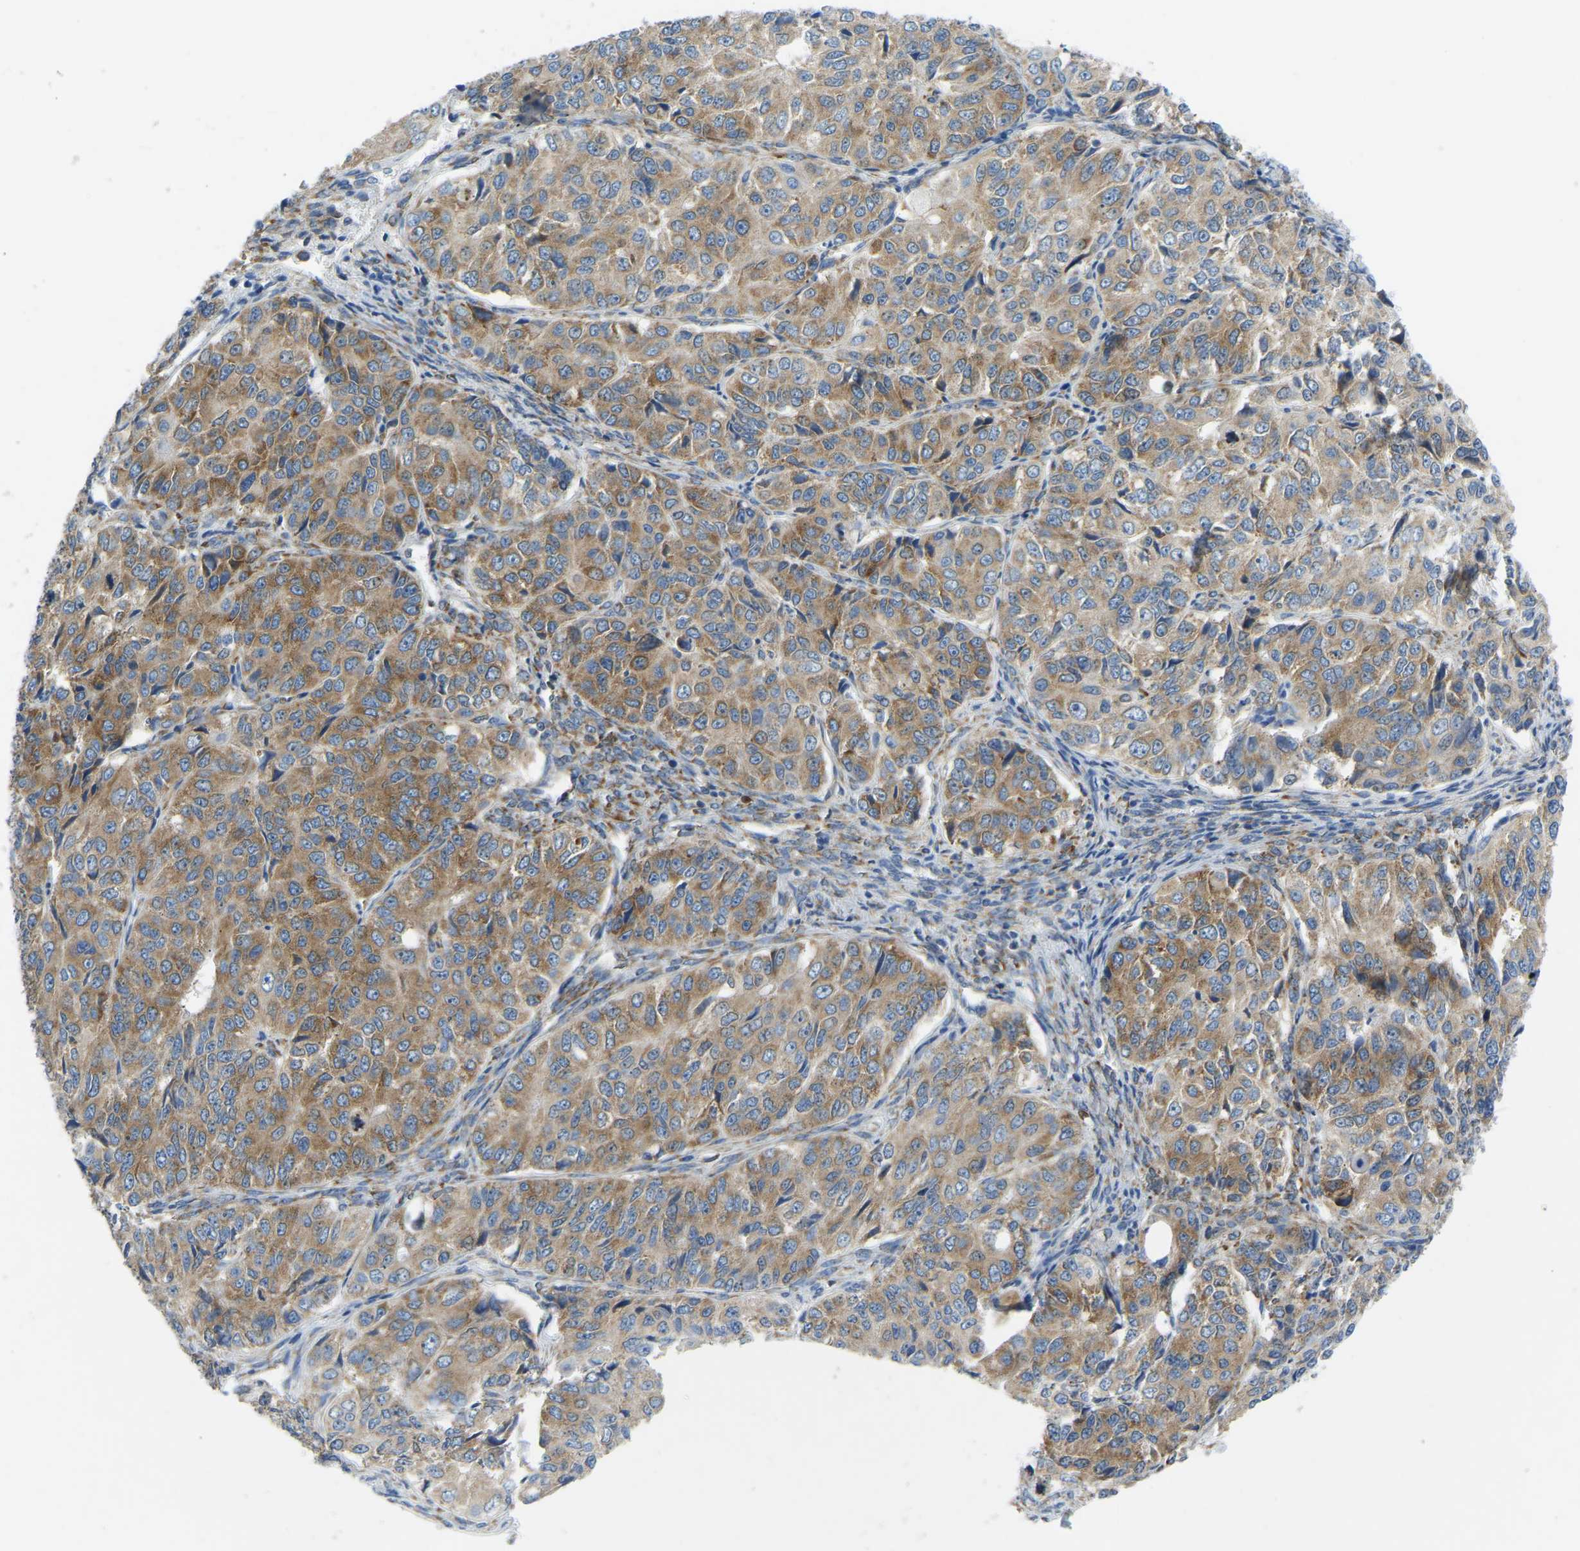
{"staining": {"intensity": "moderate", "quantity": ">75%", "location": "cytoplasmic/membranous"}, "tissue": "ovarian cancer", "cell_type": "Tumor cells", "image_type": "cancer", "snomed": [{"axis": "morphology", "description": "Carcinoma, endometroid"}, {"axis": "topography", "description": "Ovary"}], "caption": "Ovarian endometroid carcinoma stained with DAB (3,3'-diaminobenzidine) immunohistochemistry exhibits medium levels of moderate cytoplasmic/membranous expression in approximately >75% of tumor cells. The protein of interest is stained brown, and the nuclei are stained in blue (DAB IHC with brightfield microscopy, high magnification).", "gene": "SND1", "patient": {"sex": "female", "age": 51}}